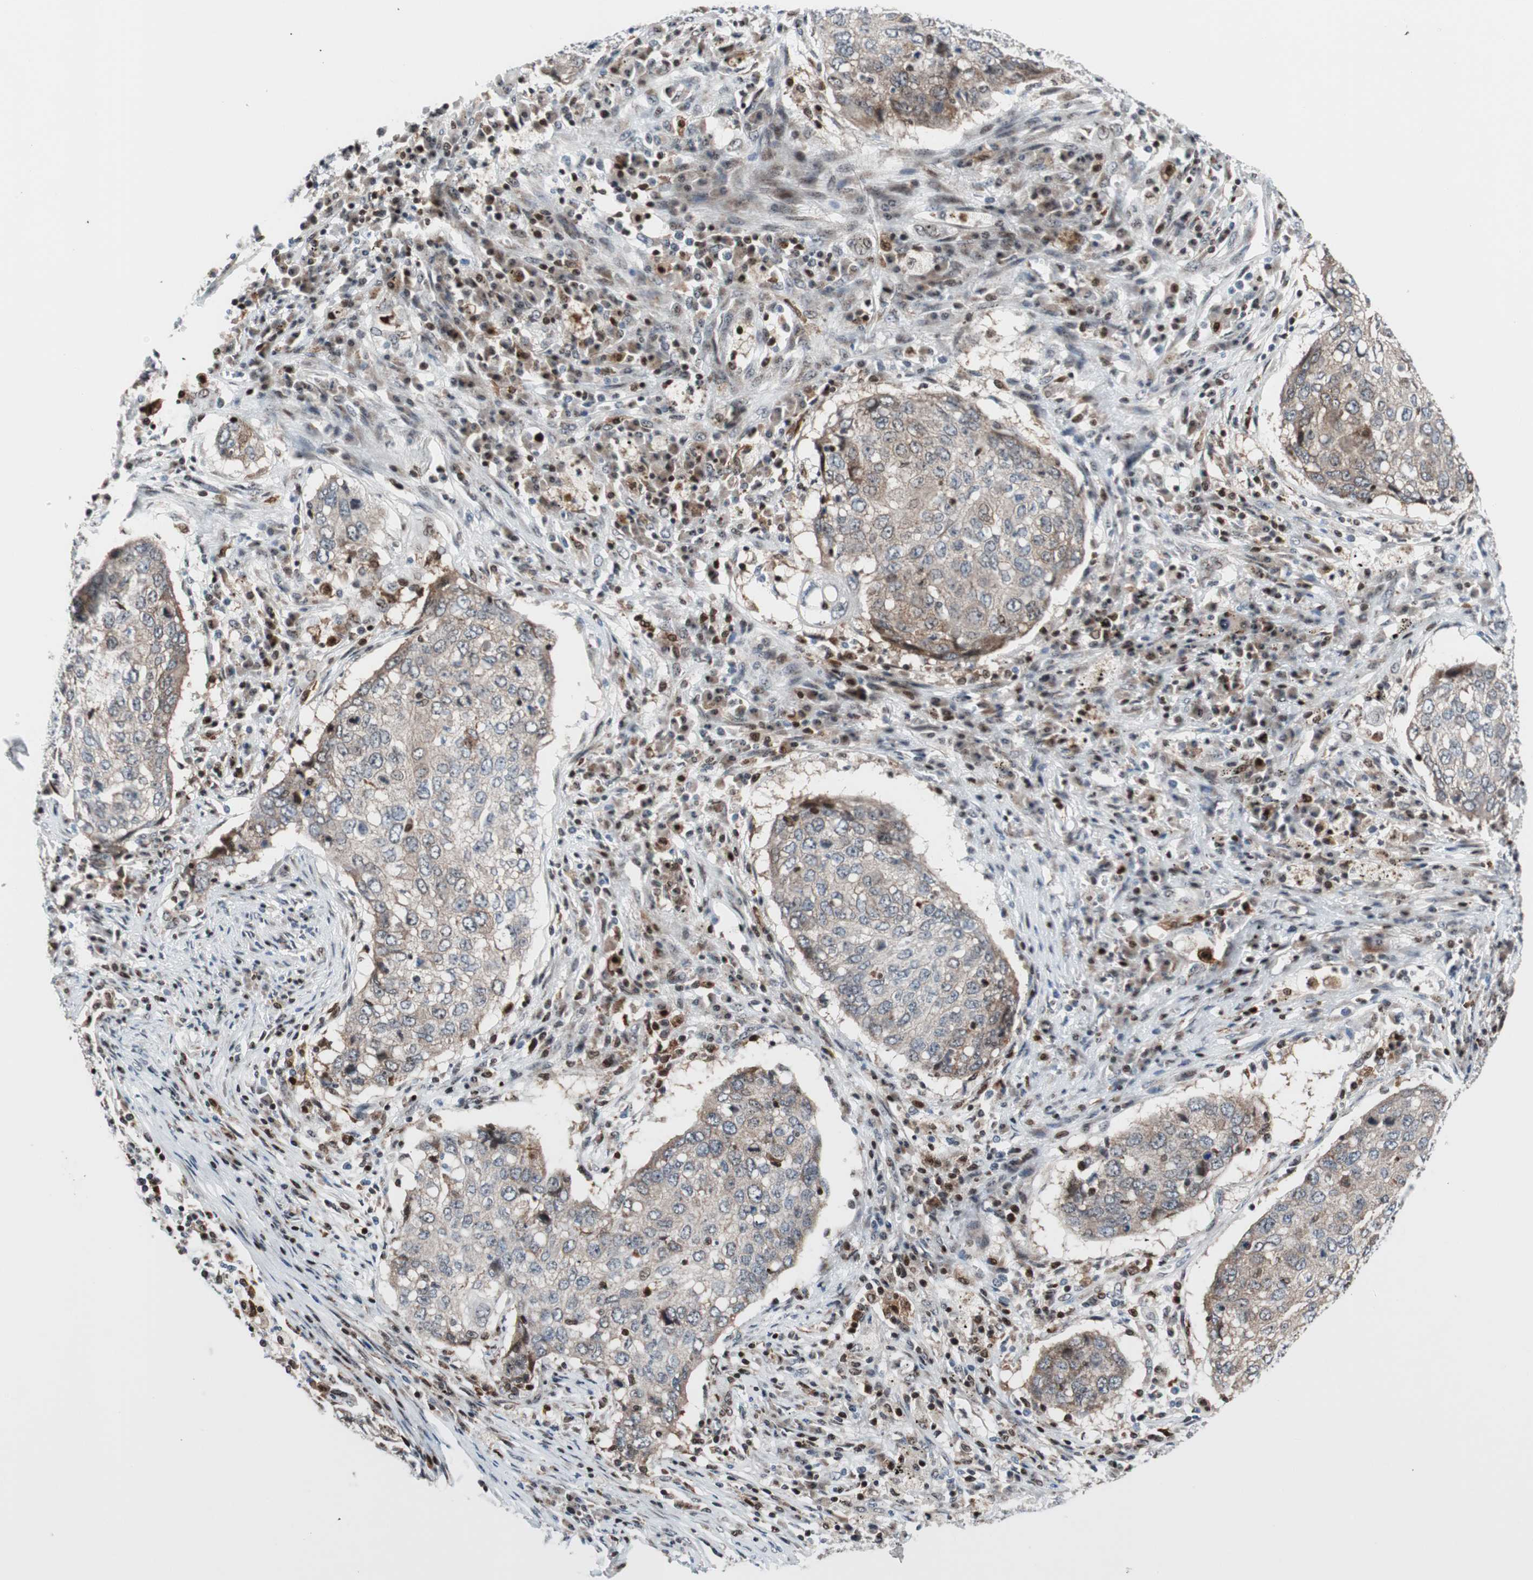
{"staining": {"intensity": "weak", "quantity": "25%-75%", "location": "cytoplasmic/membranous"}, "tissue": "lung cancer", "cell_type": "Tumor cells", "image_type": "cancer", "snomed": [{"axis": "morphology", "description": "Squamous cell carcinoma, NOS"}, {"axis": "topography", "description": "Lung"}], "caption": "An immunohistochemistry (IHC) photomicrograph of tumor tissue is shown. Protein staining in brown highlights weak cytoplasmic/membranous positivity in squamous cell carcinoma (lung) within tumor cells.", "gene": "RGS10", "patient": {"sex": "female", "age": 63}}